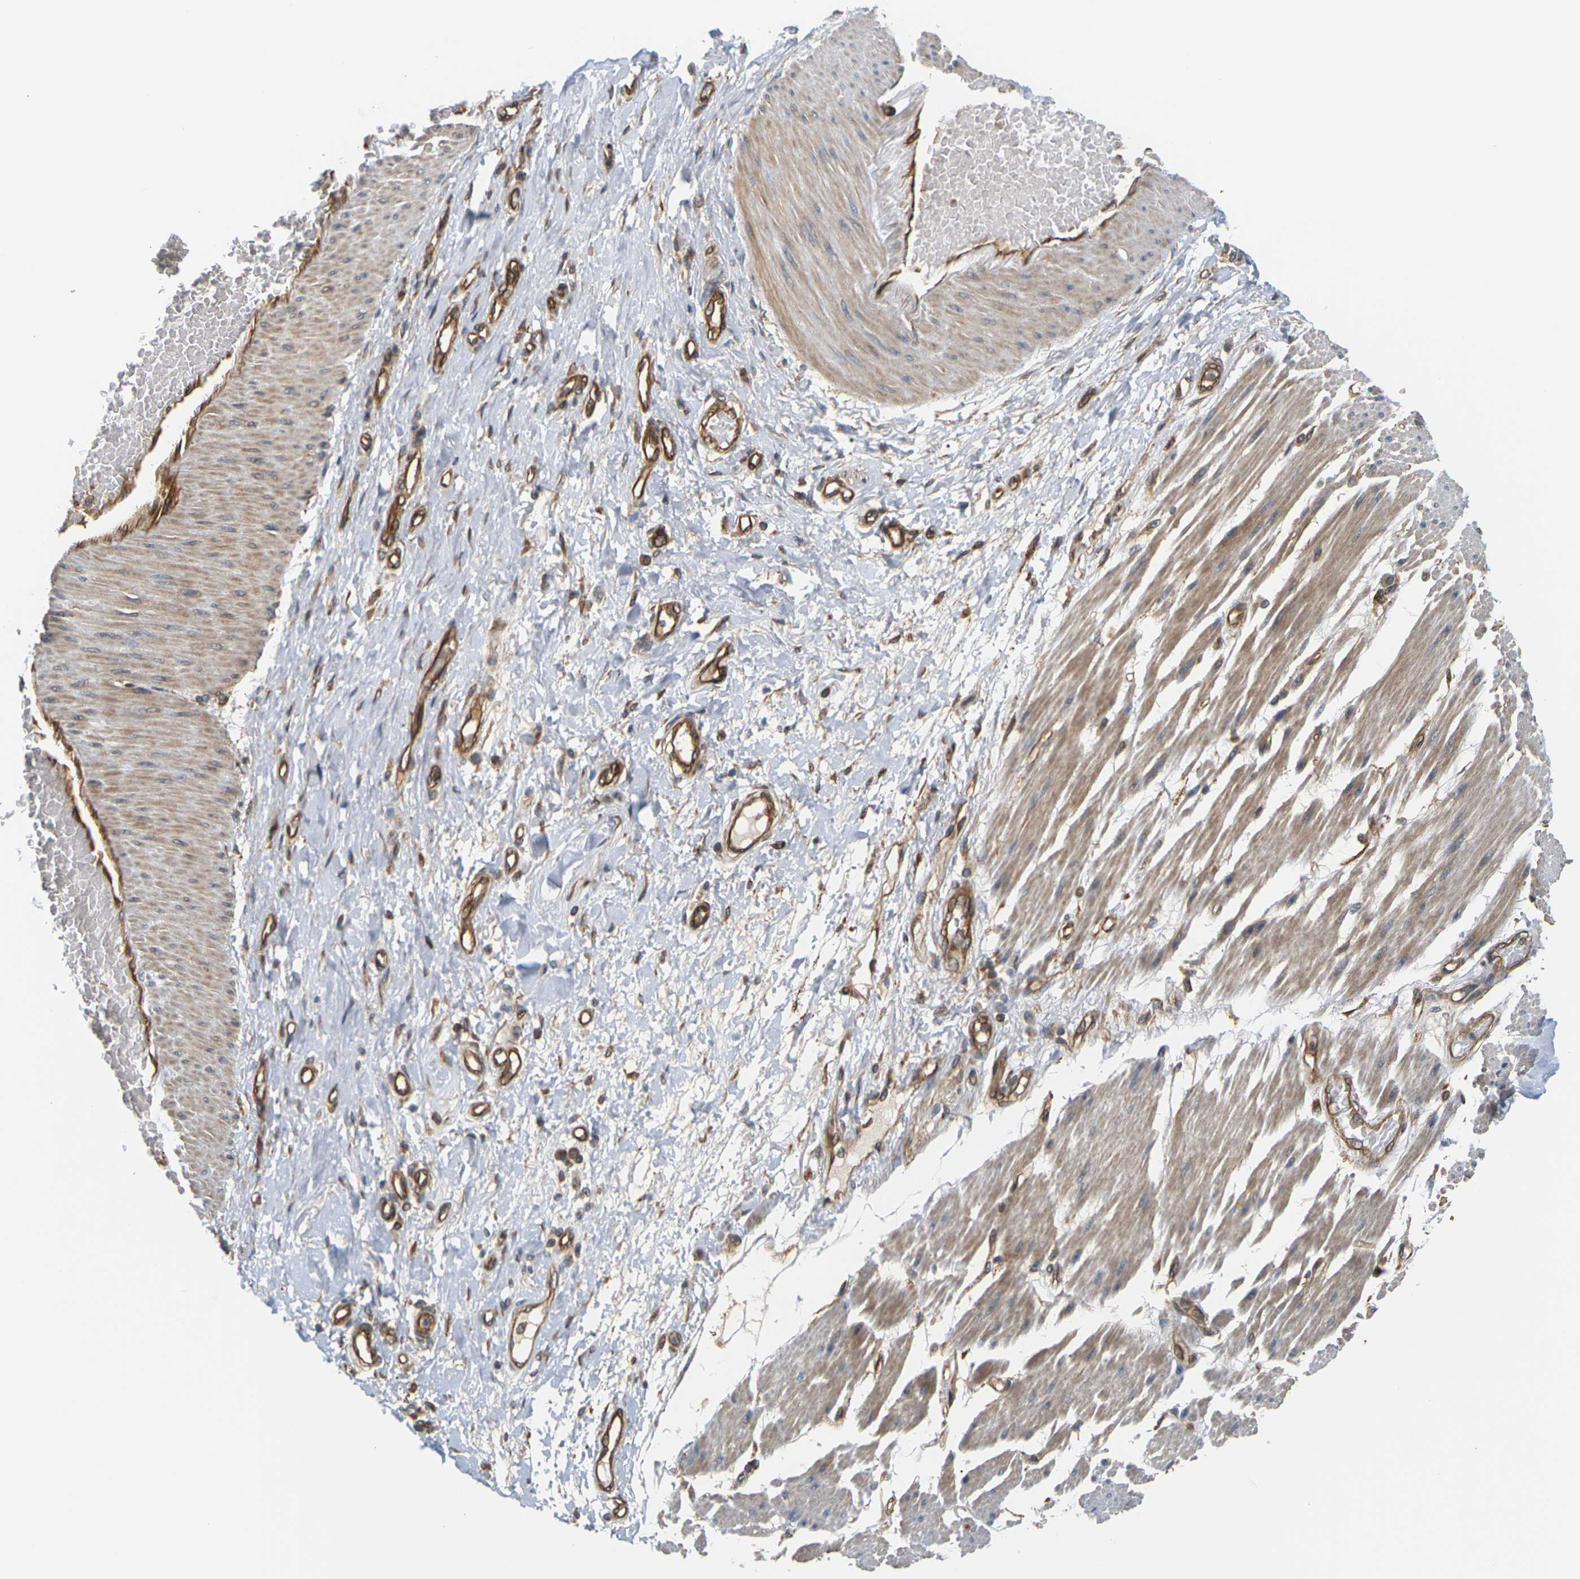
{"staining": {"intensity": "negative", "quantity": "none", "location": "none"}, "tissue": "adipose tissue", "cell_type": "Adipocytes", "image_type": "normal", "snomed": [{"axis": "morphology", "description": "Normal tissue, NOS"}, {"axis": "morphology", "description": "Adenocarcinoma, NOS"}, {"axis": "topography", "description": "Esophagus"}], "caption": "High magnification brightfield microscopy of normal adipose tissue stained with DAB (3,3'-diaminobenzidine) (brown) and counterstained with hematoxylin (blue): adipocytes show no significant positivity.", "gene": "PCDHB4", "patient": {"sex": "male", "age": 62}}